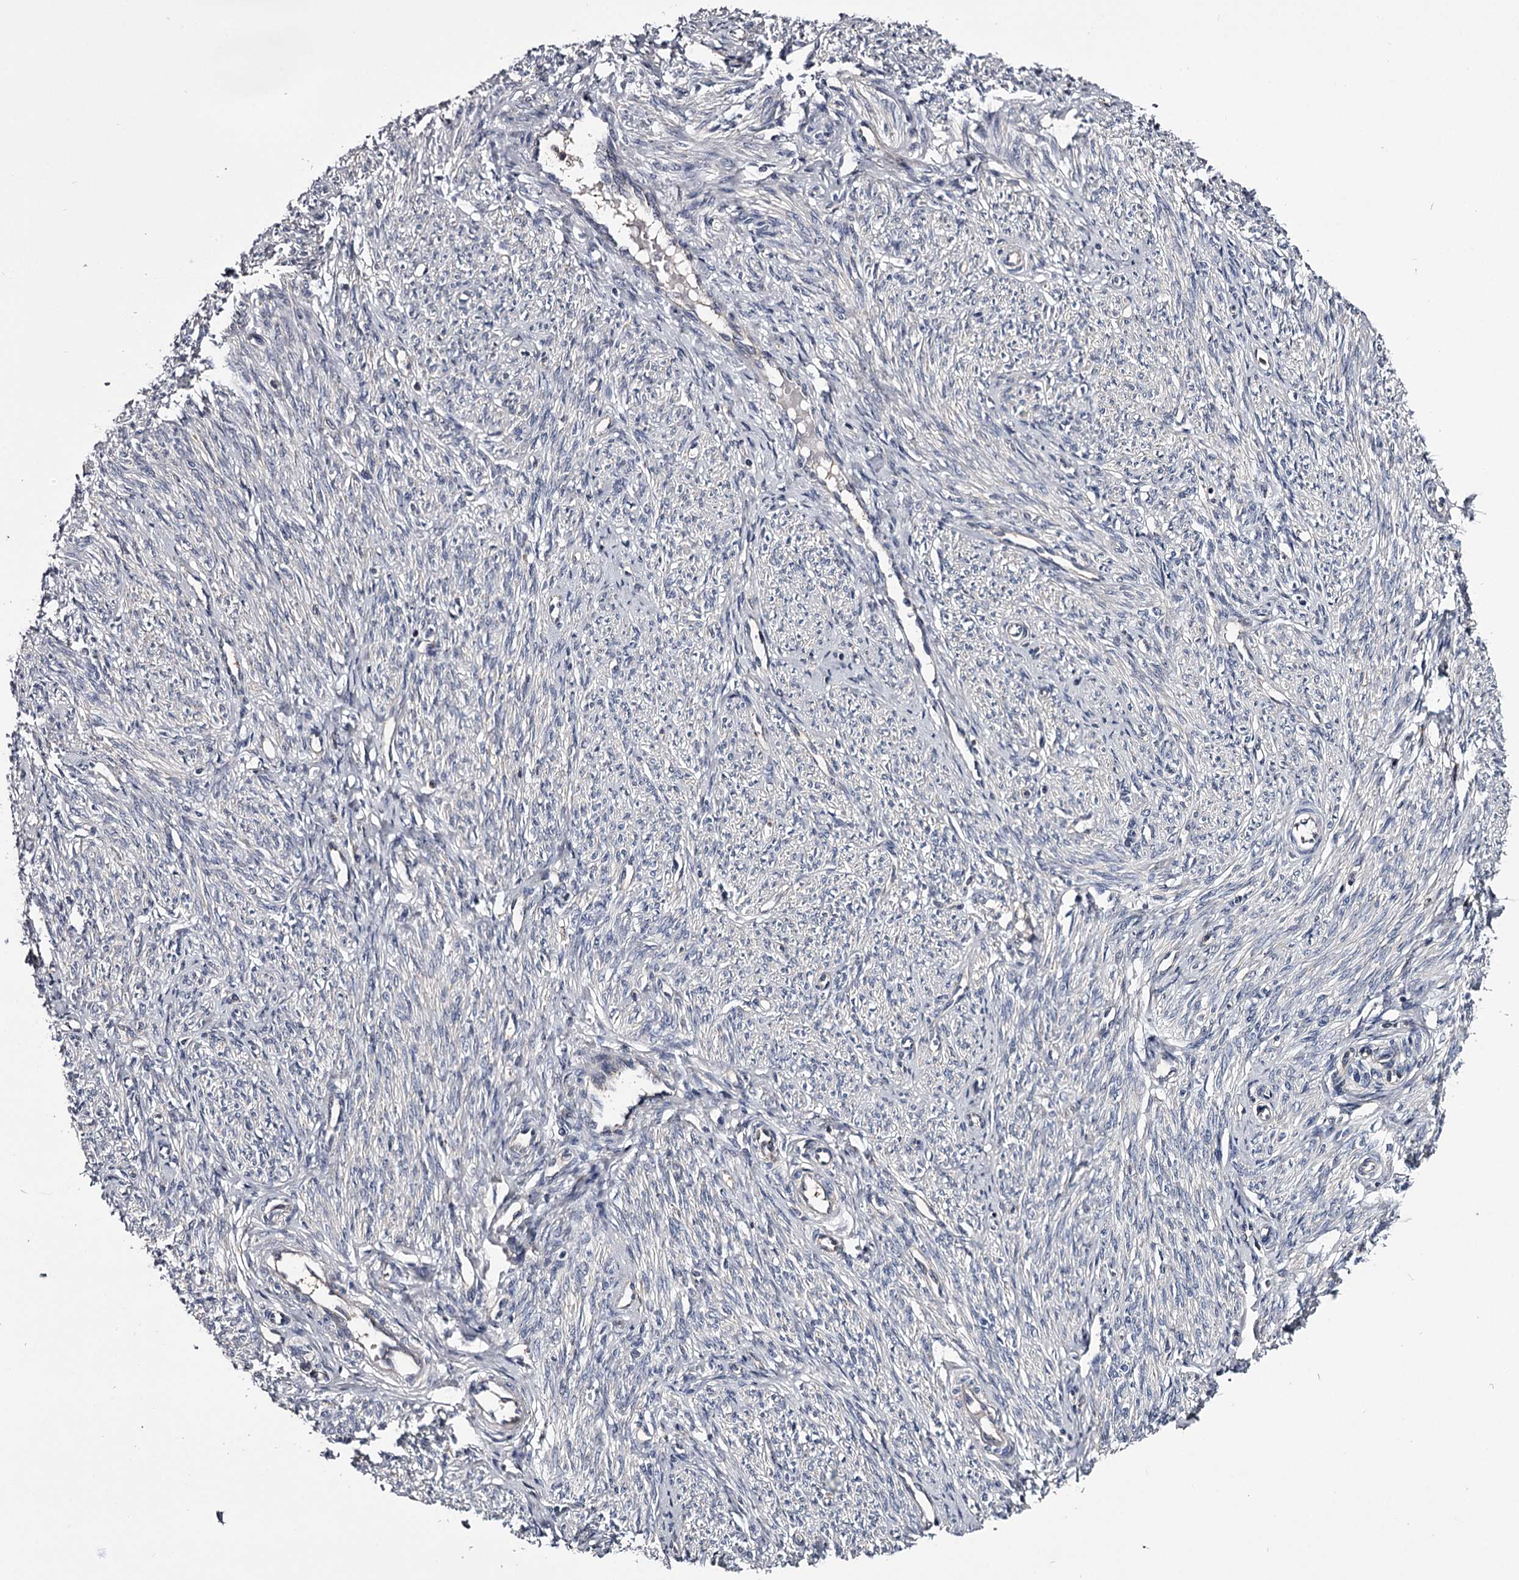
{"staining": {"intensity": "negative", "quantity": "none", "location": "none"}, "tissue": "endometrium", "cell_type": "Cells in endometrial stroma", "image_type": "normal", "snomed": [{"axis": "morphology", "description": "Normal tissue, NOS"}, {"axis": "topography", "description": "Endometrium"}], "caption": "Cells in endometrial stroma are negative for brown protein staining in benign endometrium. Brightfield microscopy of immunohistochemistry stained with DAB (3,3'-diaminobenzidine) (brown) and hematoxylin (blue), captured at high magnification.", "gene": "GSTO1", "patient": {"sex": "female", "age": 72}}